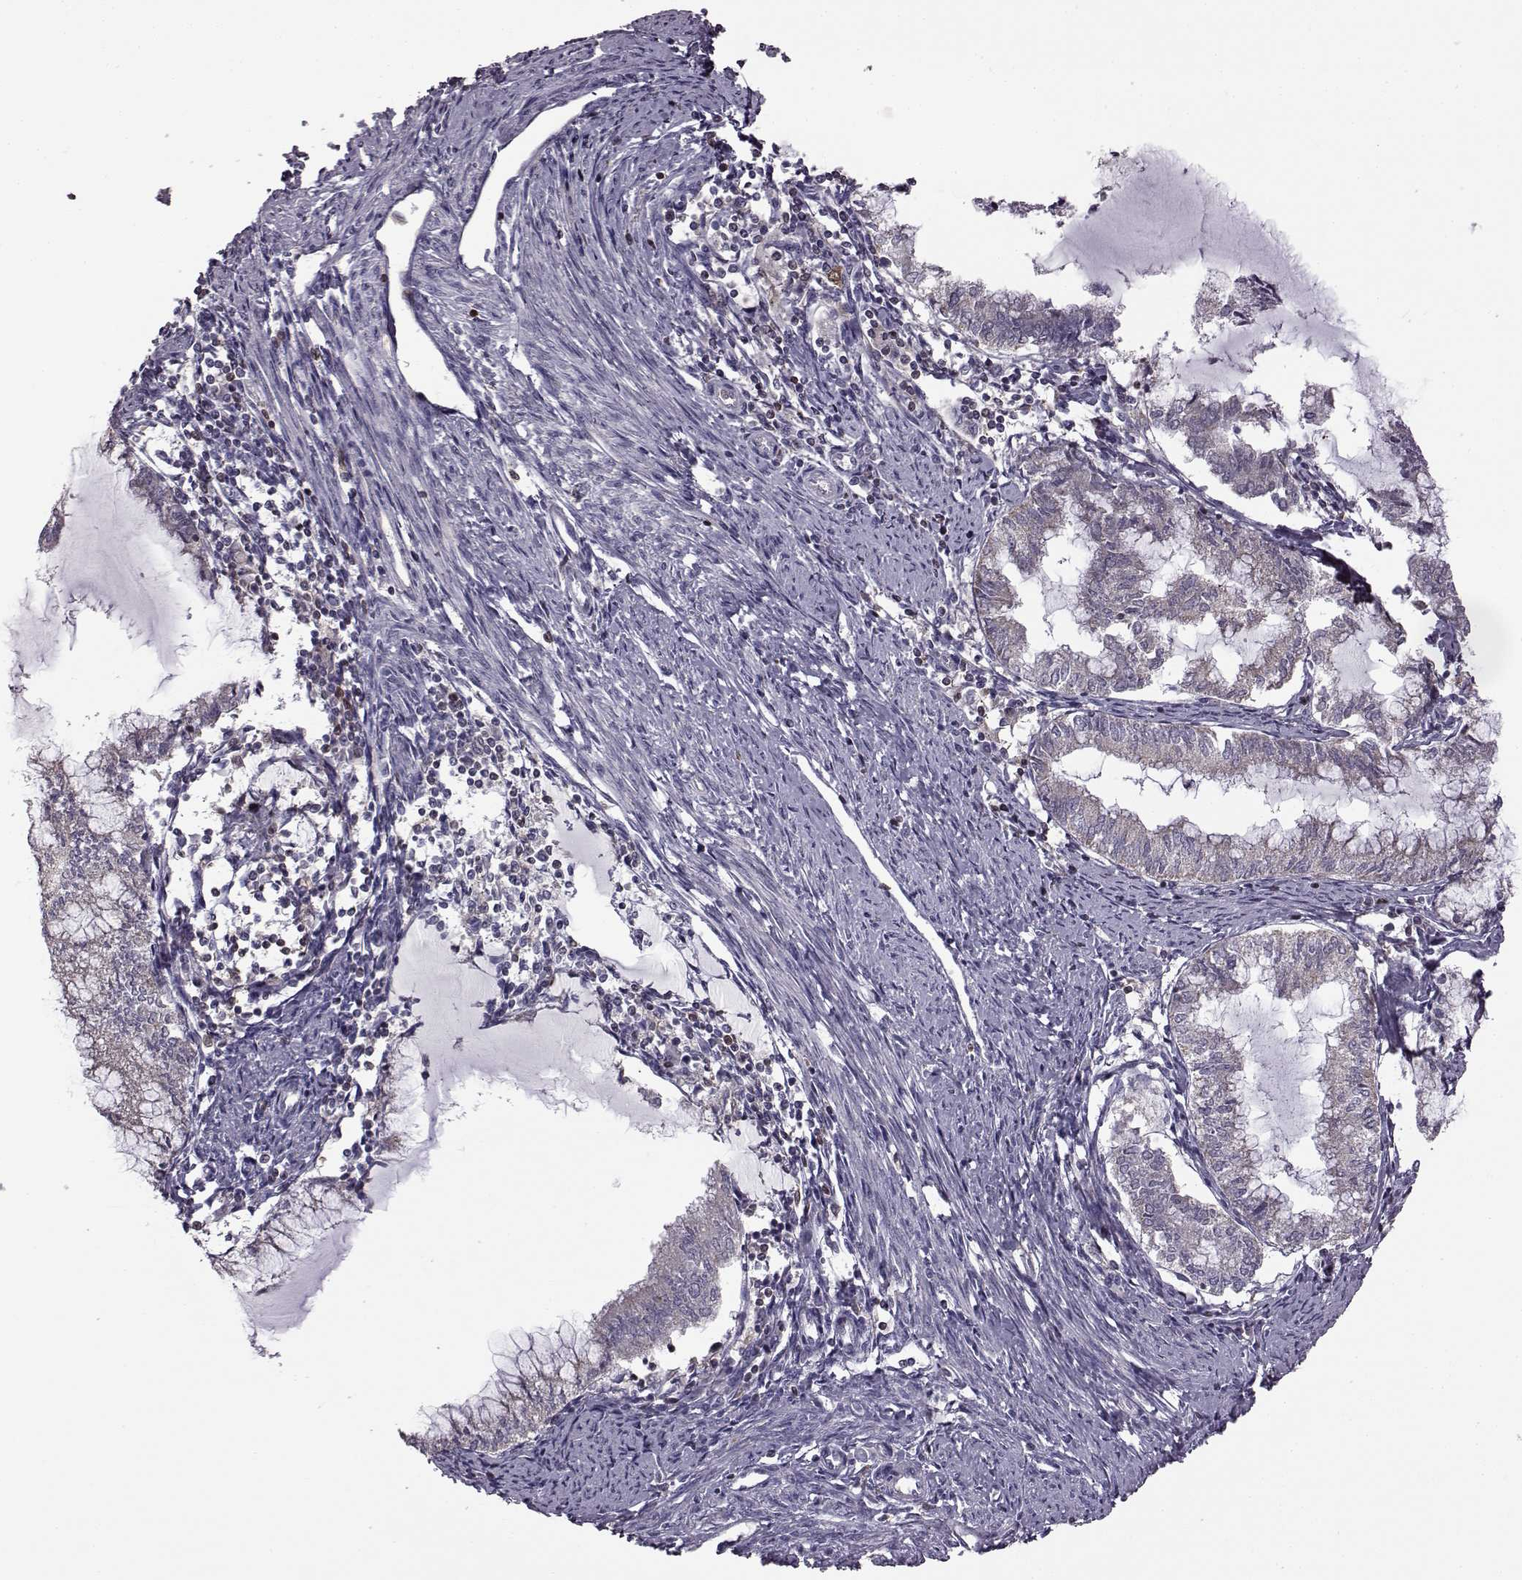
{"staining": {"intensity": "negative", "quantity": "none", "location": "none"}, "tissue": "endometrial cancer", "cell_type": "Tumor cells", "image_type": "cancer", "snomed": [{"axis": "morphology", "description": "Adenocarcinoma, NOS"}, {"axis": "topography", "description": "Endometrium"}], "caption": "Tumor cells show no significant positivity in adenocarcinoma (endometrial).", "gene": "DOK2", "patient": {"sex": "female", "age": 79}}